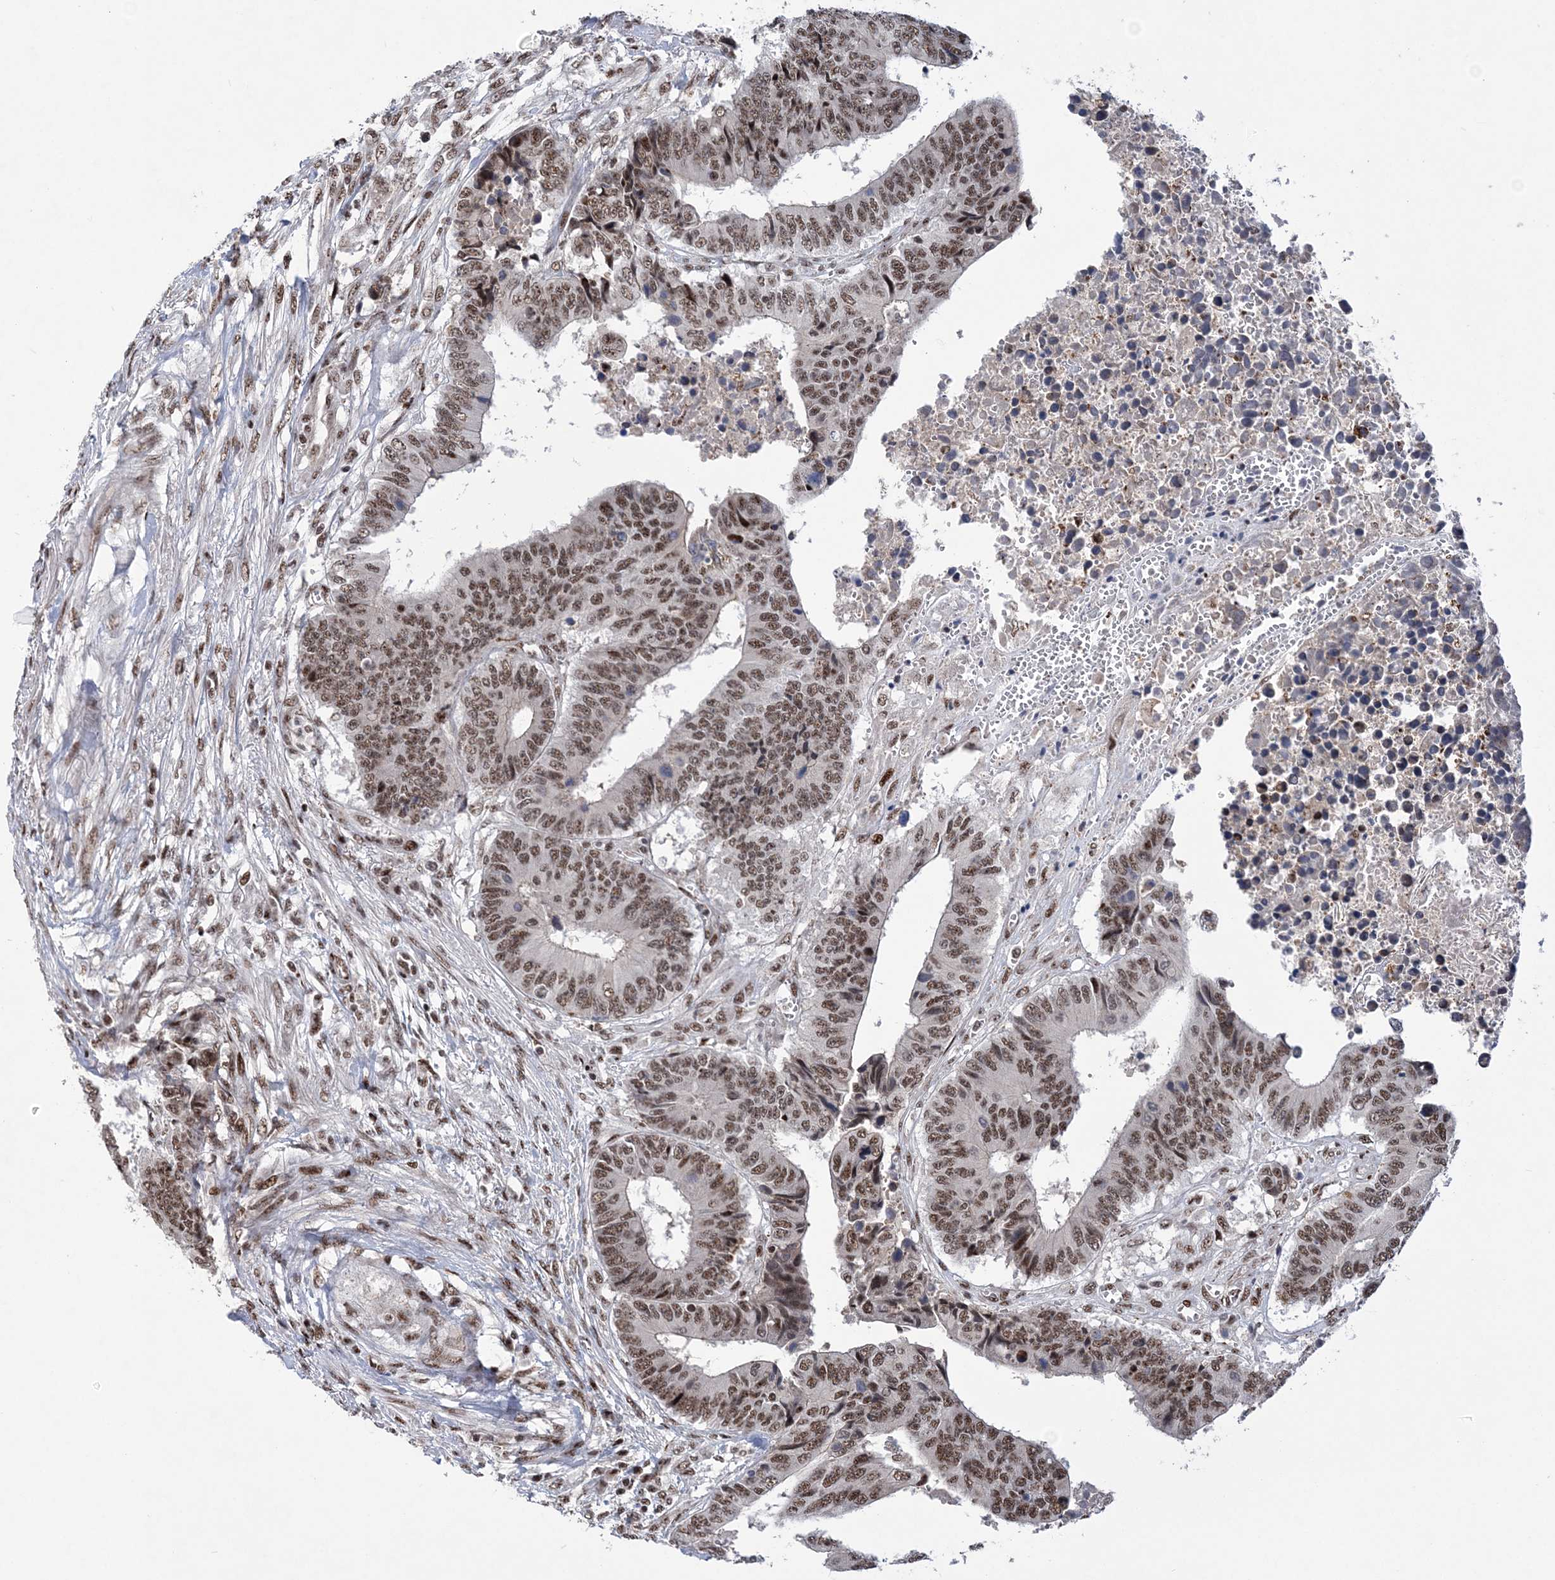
{"staining": {"intensity": "moderate", "quantity": ">75%", "location": "nuclear"}, "tissue": "colorectal cancer", "cell_type": "Tumor cells", "image_type": "cancer", "snomed": [{"axis": "morphology", "description": "Adenocarcinoma, NOS"}, {"axis": "topography", "description": "Rectum"}], "caption": "The histopathology image displays staining of colorectal adenocarcinoma, revealing moderate nuclear protein positivity (brown color) within tumor cells.", "gene": "TATDN2", "patient": {"sex": "male", "age": 84}}